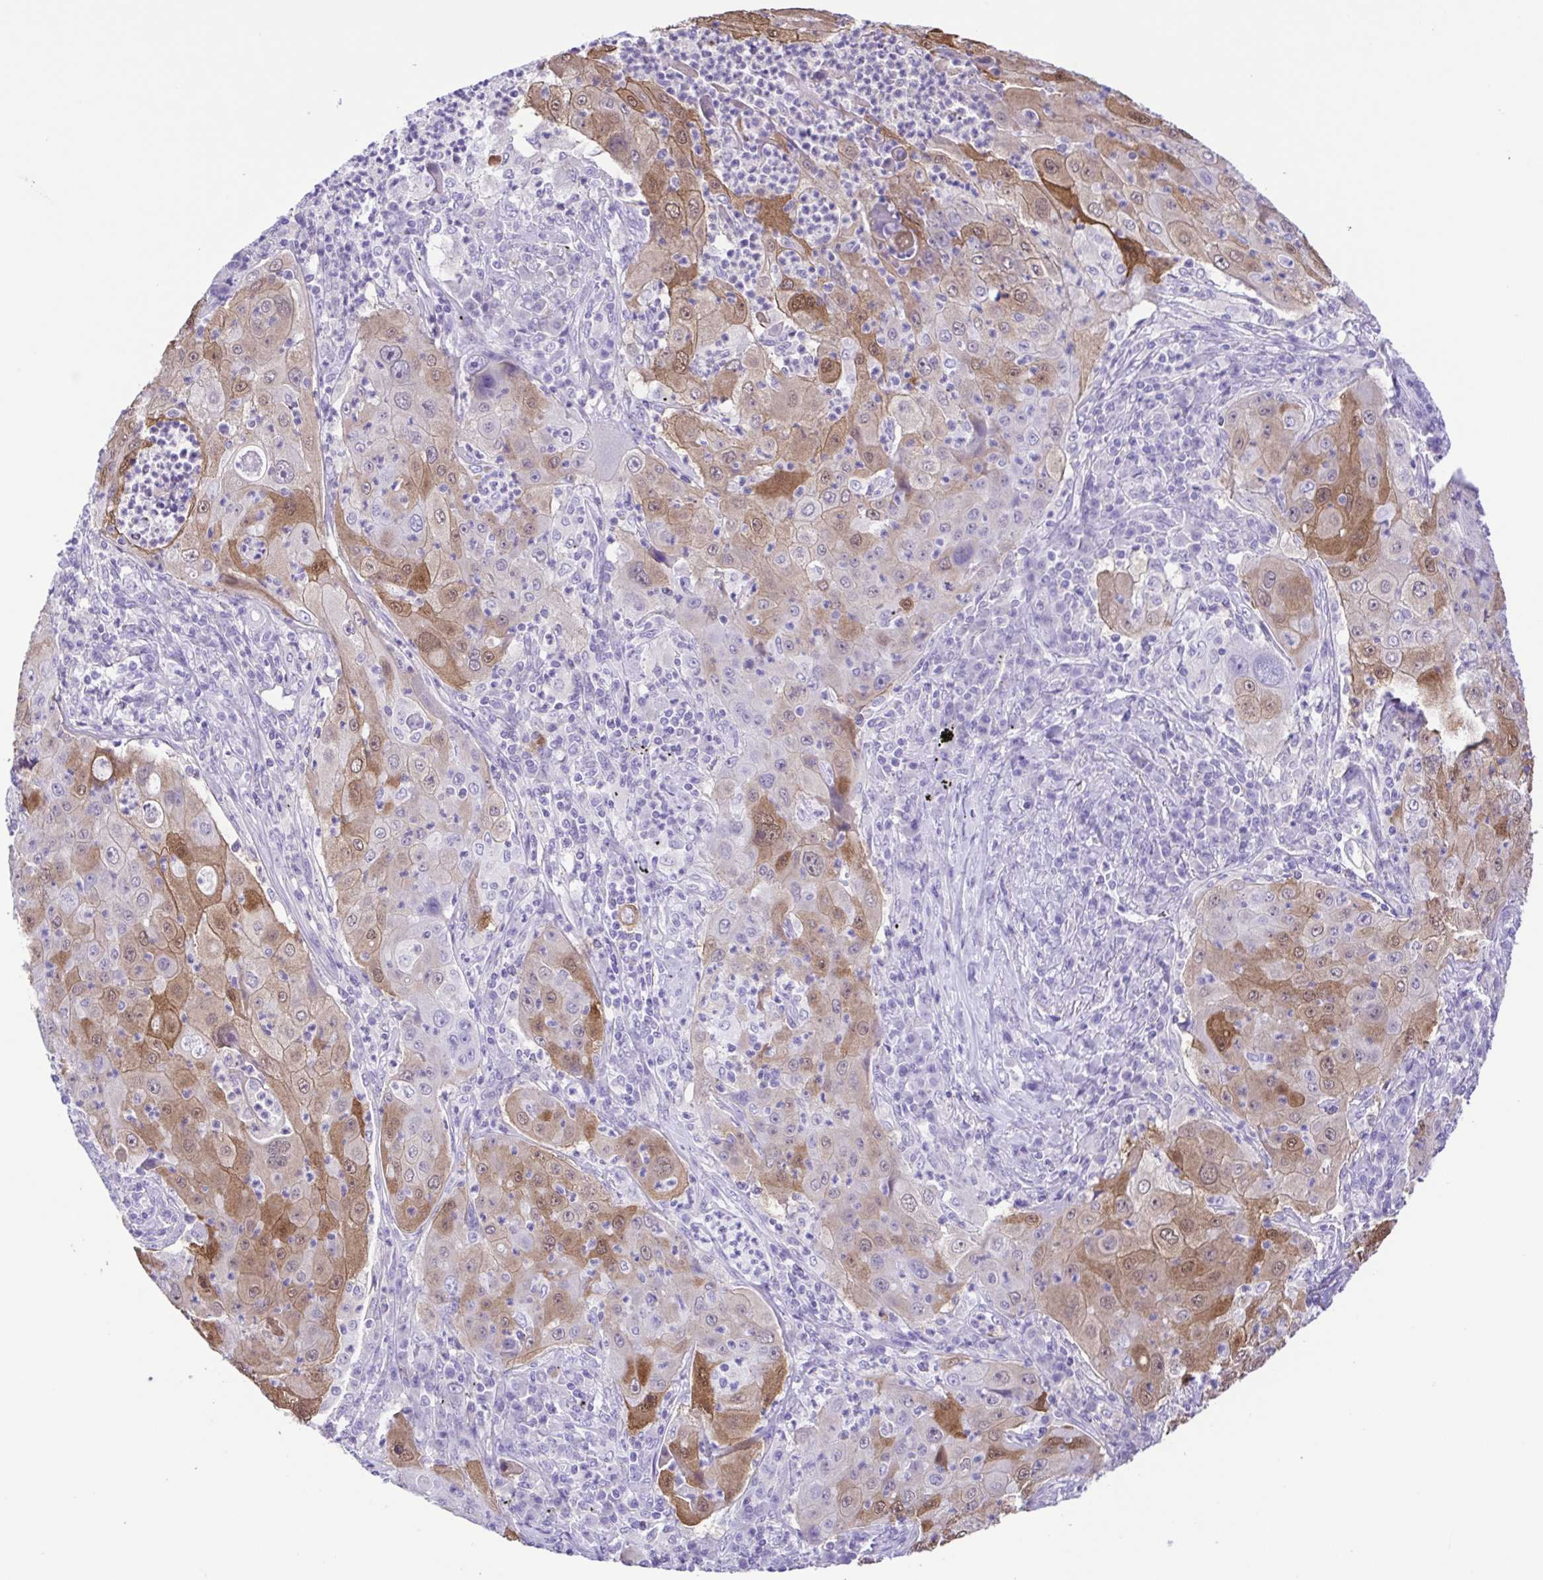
{"staining": {"intensity": "moderate", "quantity": "25%-75%", "location": "cytoplasmic/membranous,nuclear"}, "tissue": "lung cancer", "cell_type": "Tumor cells", "image_type": "cancer", "snomed": [{"axis": "morphology", "description": "Squamous cell carcinoma, NOS"}, {"axis": "topography", "description": "Lung"}], "caption": "This is an image of IHC staining of lung cancer (squamous cell carcinoma), which shows moderate positivity in the cytoplasmic/membranous and nuclear of tumor cells.", "gene": "CASP14", "patient": {"sex": "female", "age": 59}}